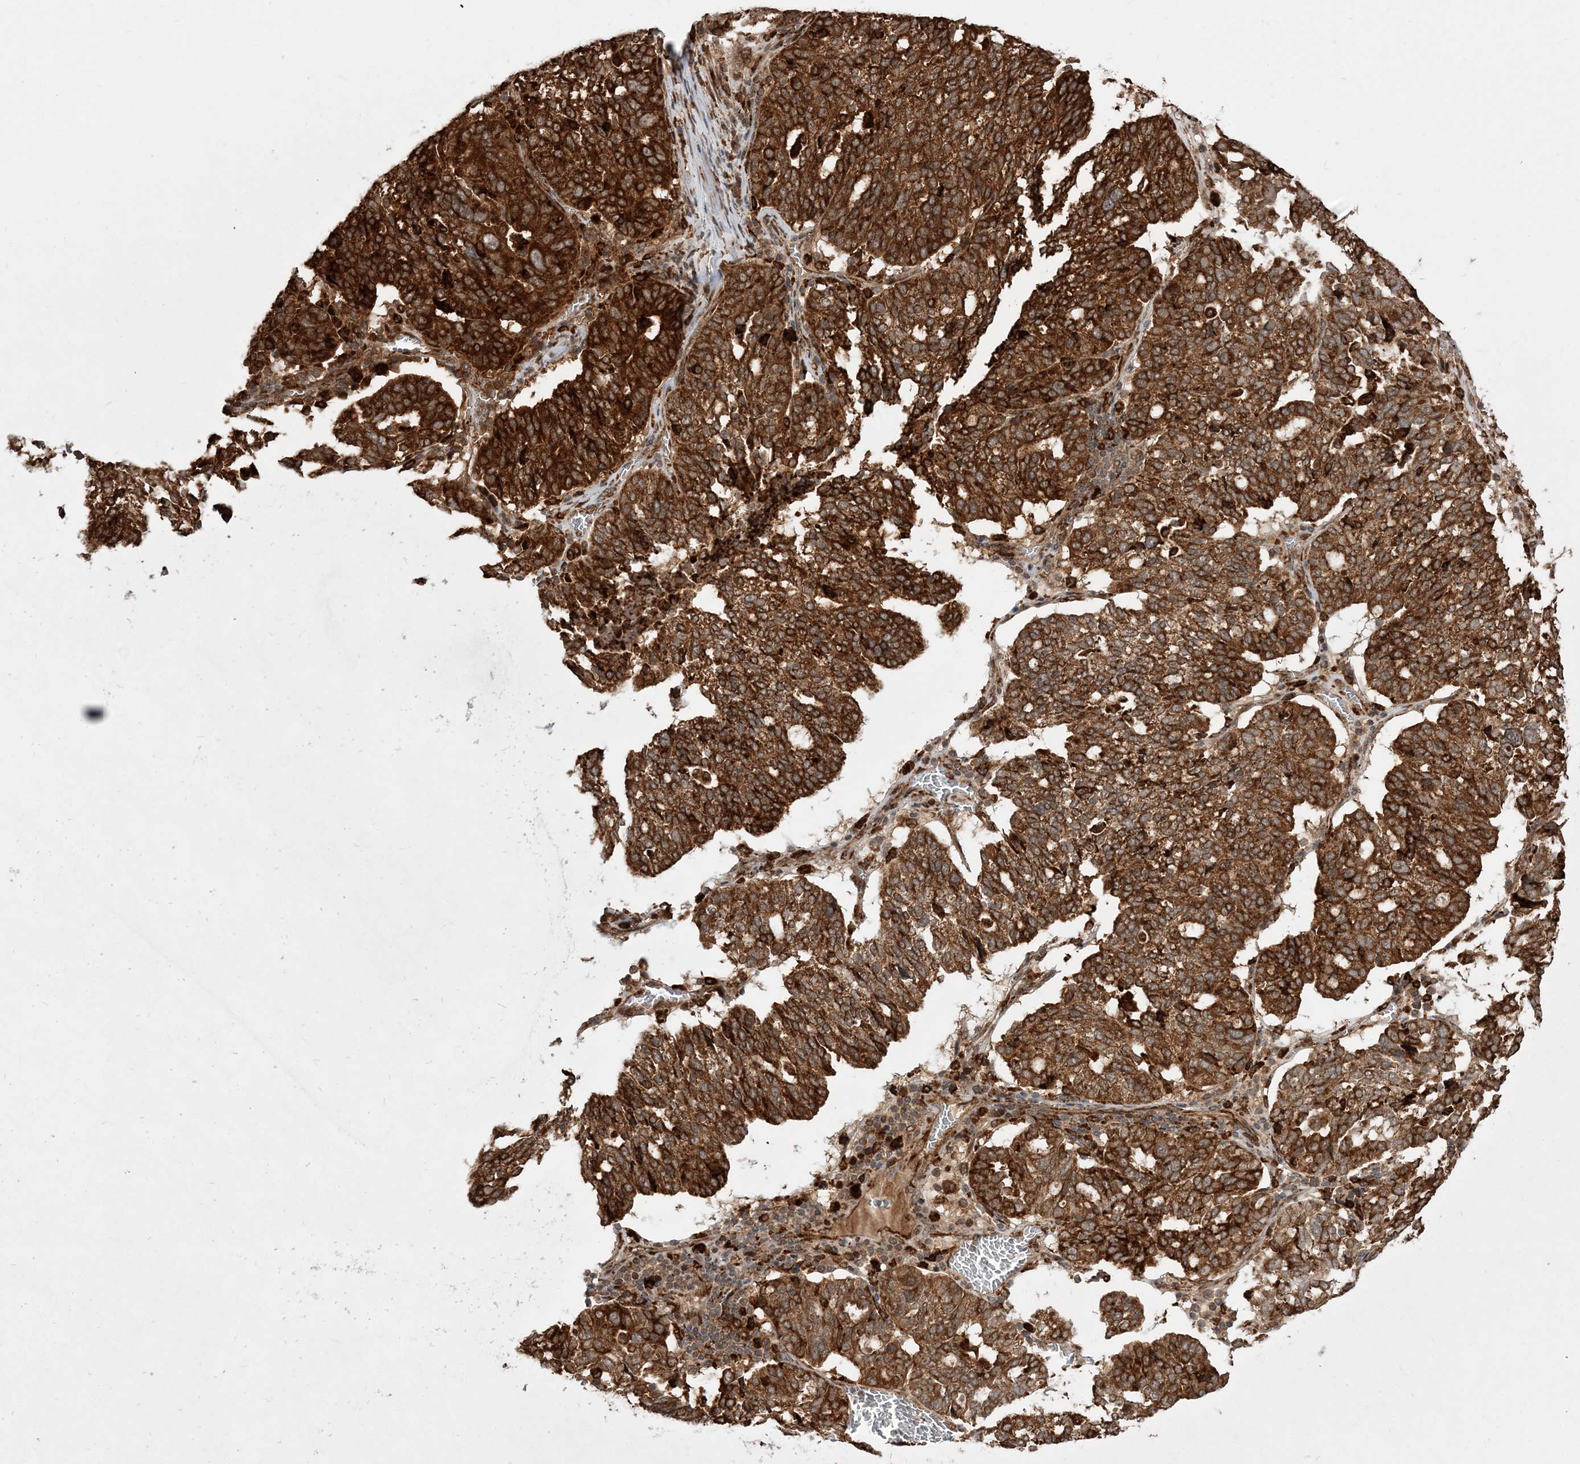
{"staining": {"intensity": "strong", "quantity": ">75%", "location": "cytoplasmic/membranous"}, "tissue": "ovarian cancer", "cell_type": "Tumor cells", "image_type": "cancer", "snomed": [{"axis": "morphology", "description": "Cystadenocarcinoma, serous, NOS"}, {"axis": "topography", "description": "Ovary"}], "caption": "Human ovarian cancer (serous cystadenocarcinoma) stained with a brown dye reveals strong cytoplasmic/membranous positive expression in approximately >75% of tumor cells.", "gene": "EPC2", "patient": {"sex": "female", "age": 59}}